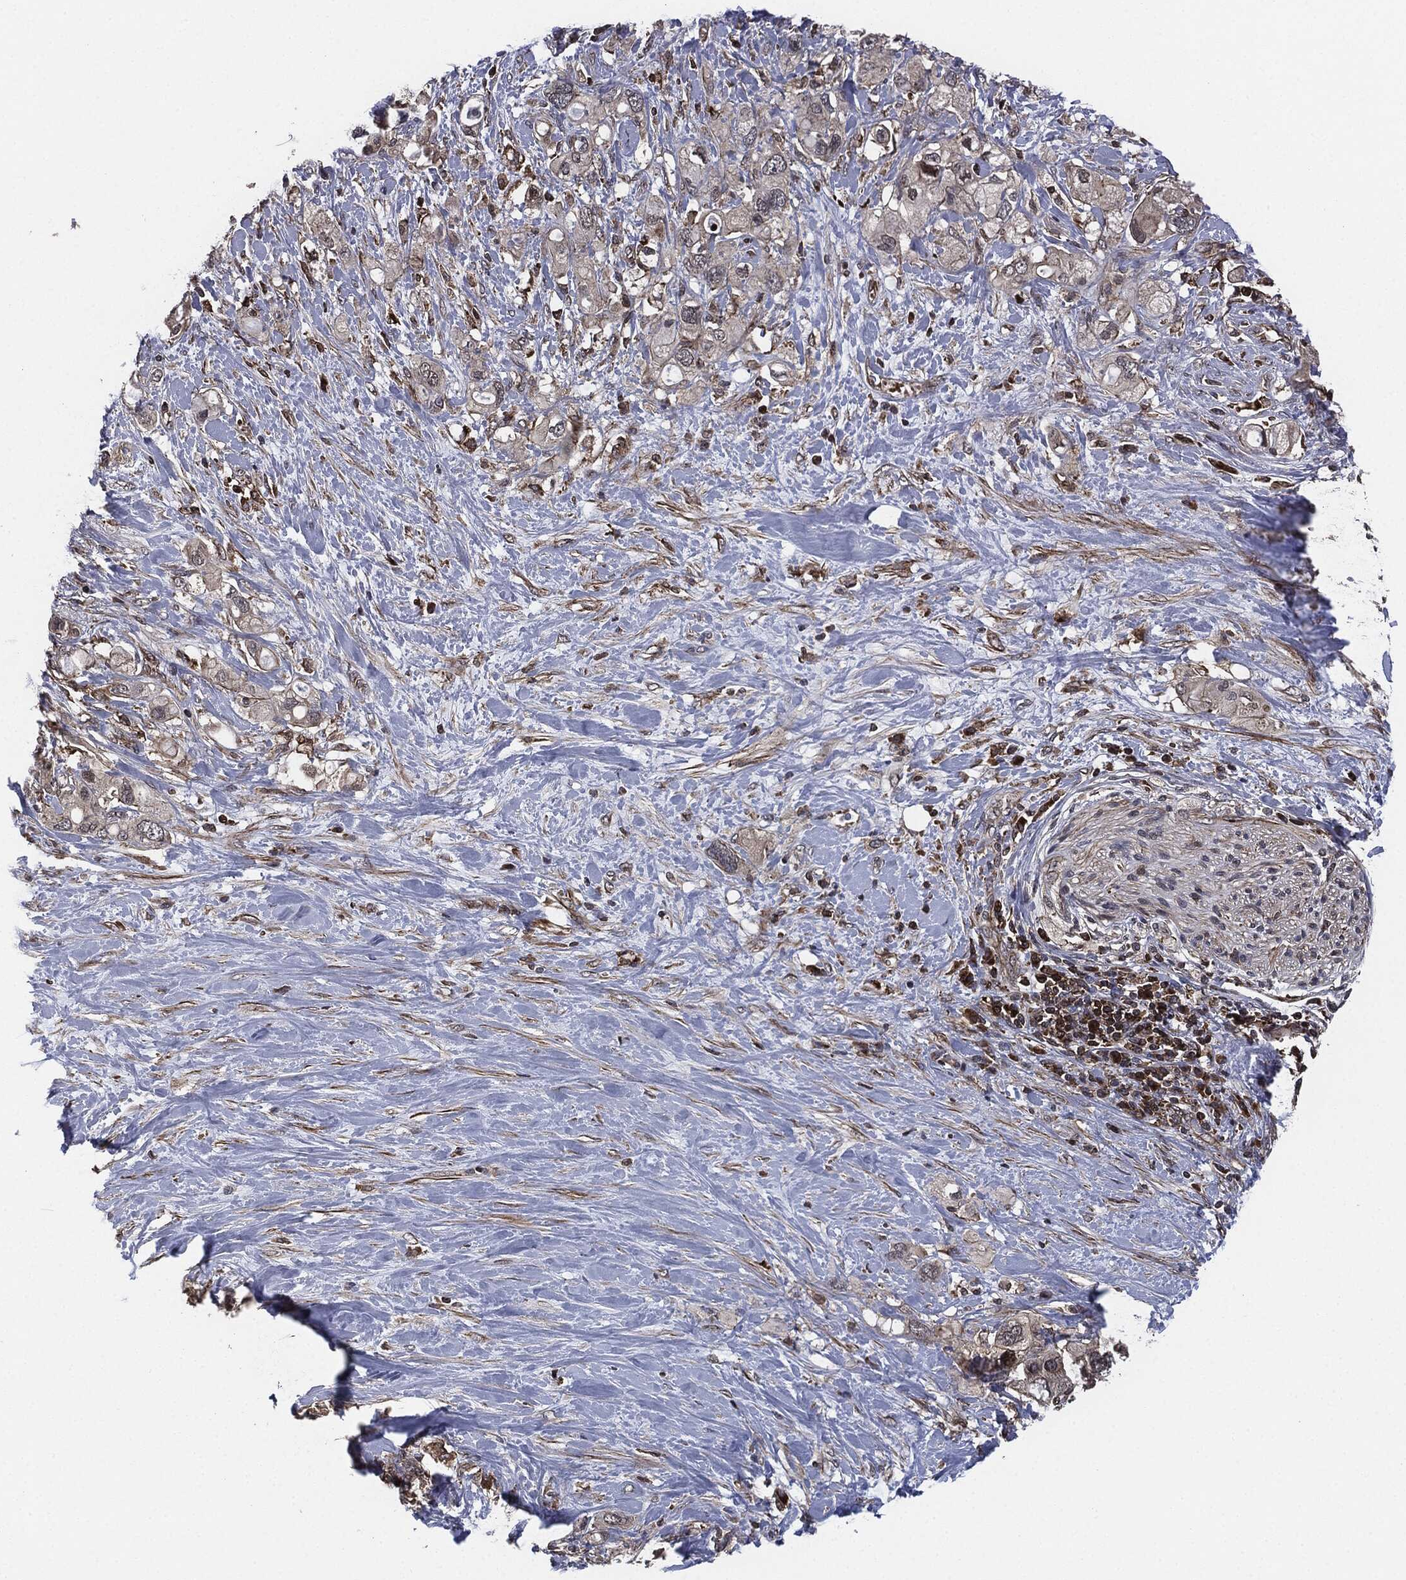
{"staining": {"intensity": "moderate", "quantity": "25%-75%", "location": "cytoplasmic/membranous"}, "tissue": "pancreatic cancer", "cell_type": "Tumor cells", "image_type": "cancer", "snomed": [{"axis": "morphology", "description": "Adenocarcinoma, NOS"}, {"axis": "topography", "description": "Pancreas"}], "caption": "Pancreatic adenocarcinoma stained with DAB immunohistochemistry (IHC) reveals medium levels of moderate cytoplasmic/membranous expression in about 25%-75% of tumor cells.", "gene": "UBR1", "patient": {"sex": "female", "age": 56}}